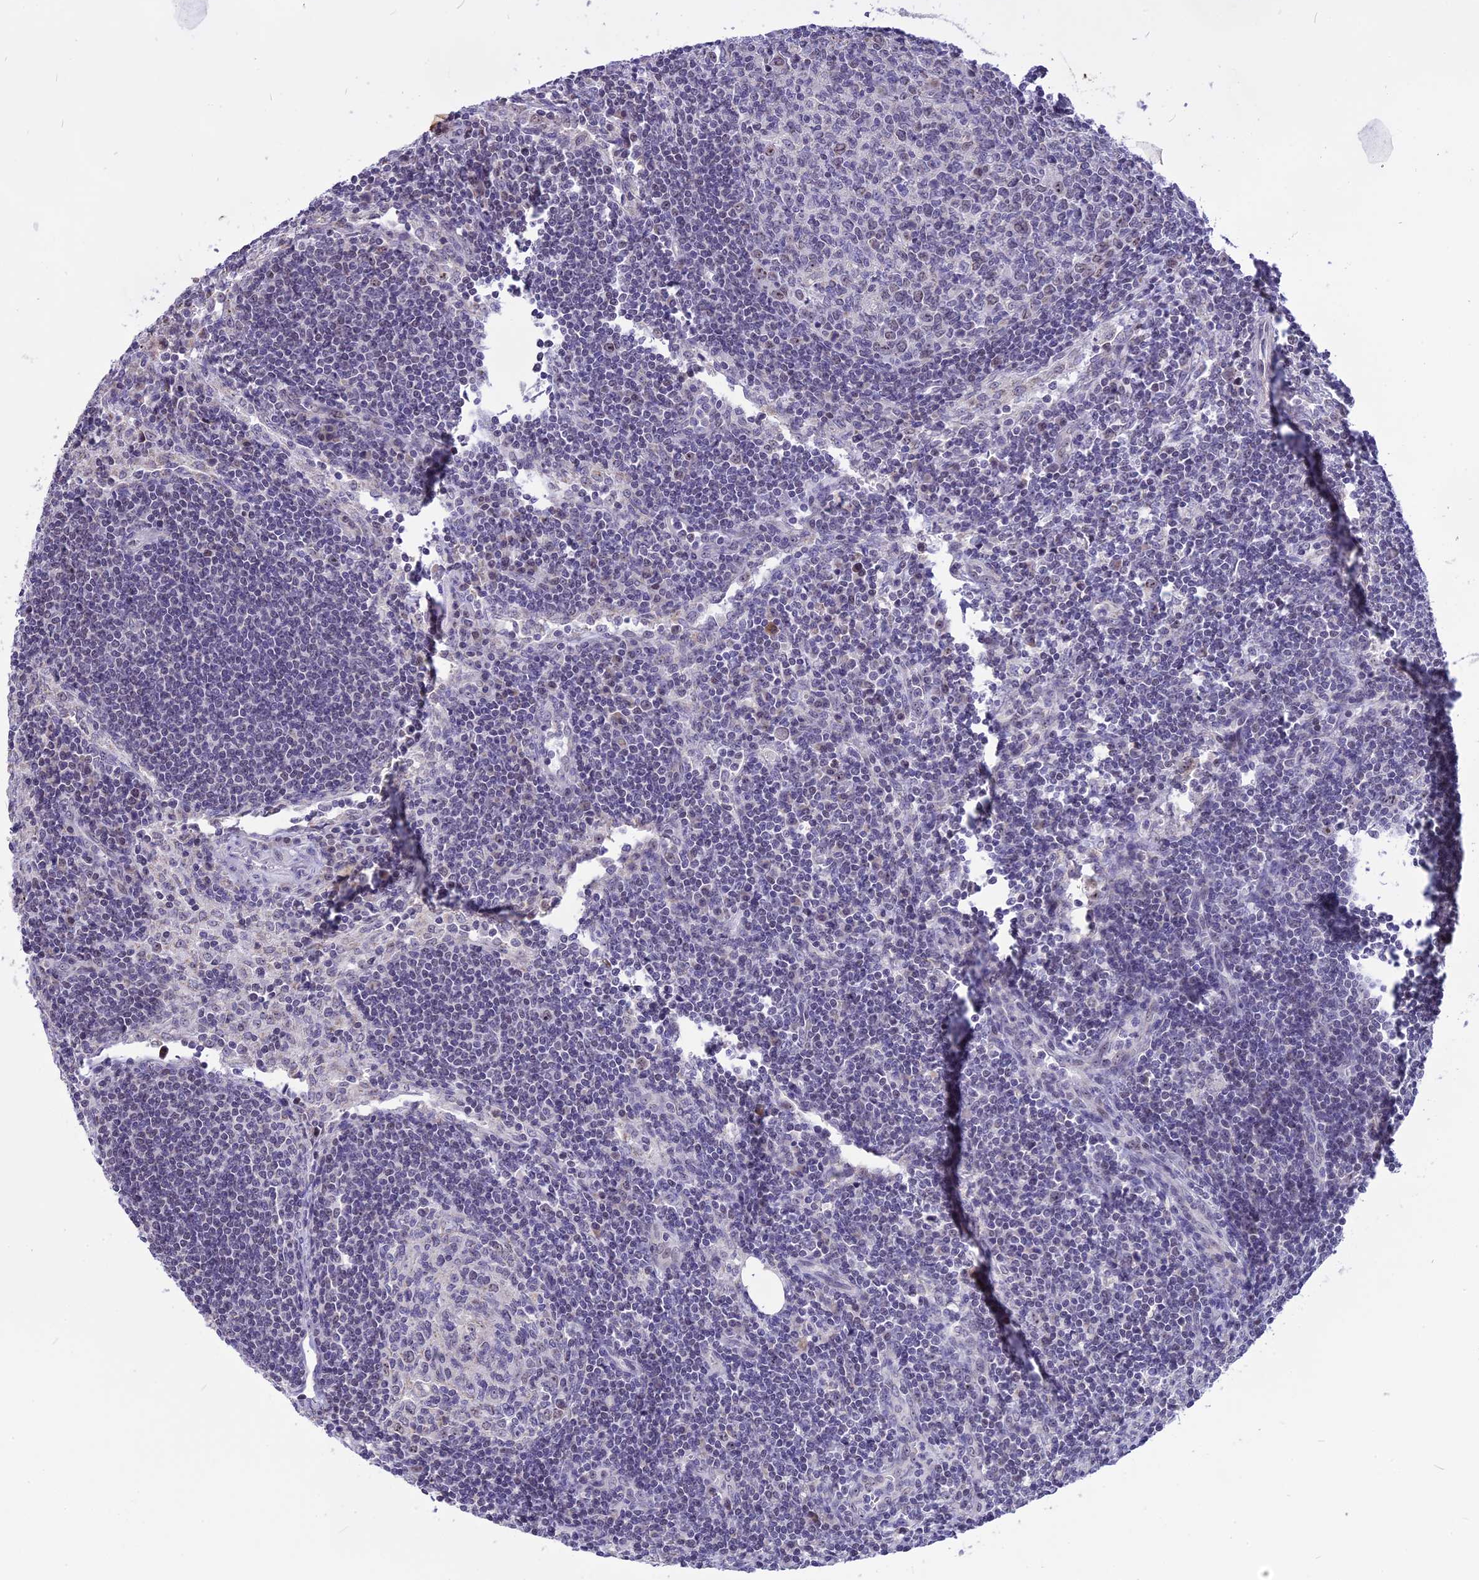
{"staining": {"intensity": "negative", "quantity": "none", "location": "none"}, "tissue": "lymph node", "cell_type": "Germinal center cells", "image_type": "normal", "snomed": [{"axis": "morphology", "description": "Normal tissue, NOS"}, {"axis": "topography", "description": "Lymph node"}], "caption": "DAB (3,3'-diaminobenzidine) immunohistochemical staining of unremarkable lymph node exhibits no significant positivity in germinal center cells. (Brightfield microscopy of DAB immunohistochemistry at high magnification).", "gene": "CMSS1", "patient": {"sex": "female", "age": 73}}